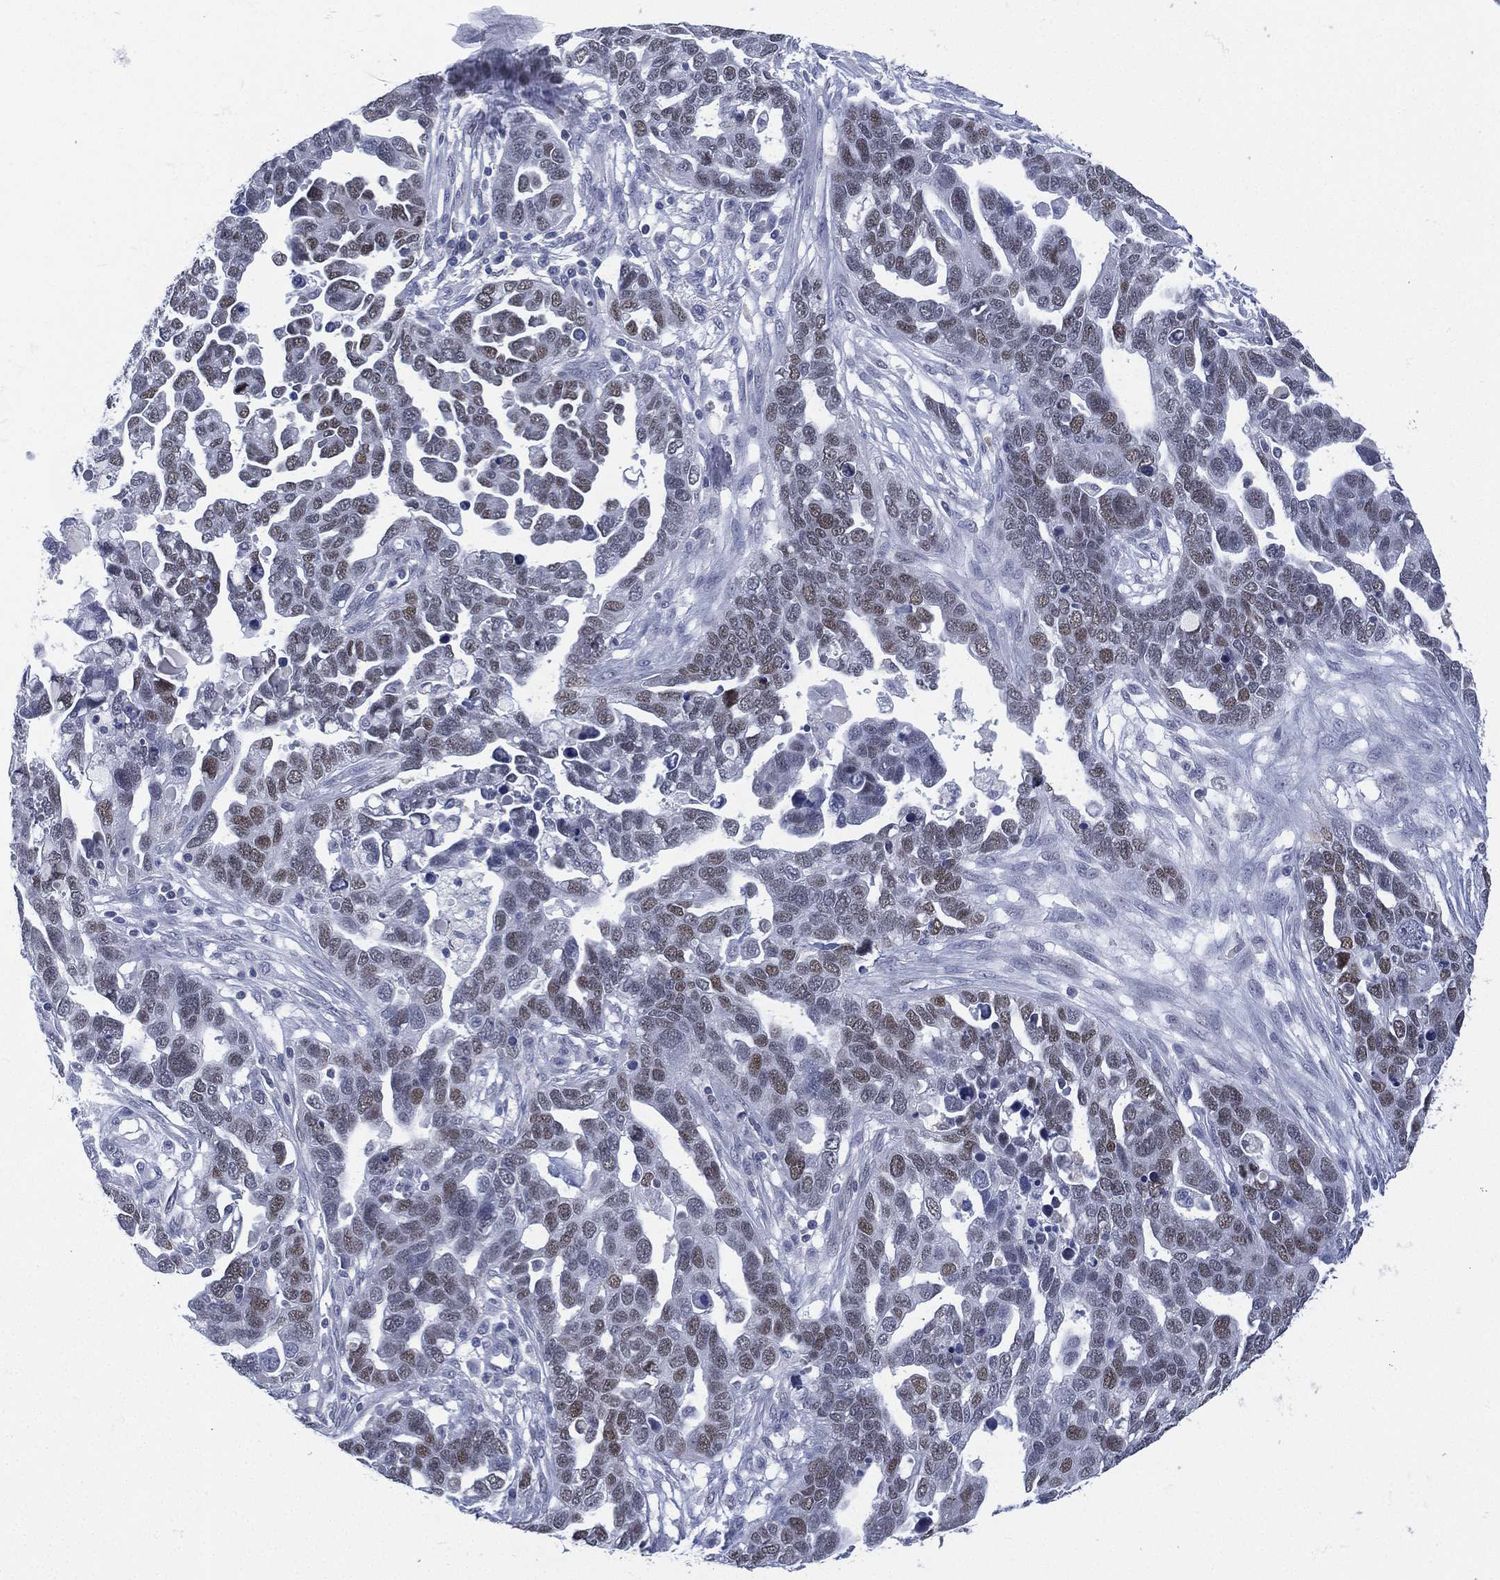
{"staining": {"intensity": "weak", "quantity": "25%-75%", "location": "nuclear"}, "tissue": "ovarian cancer", "cell_type": "Tumor cells", "image_type": "cancer", "snomed": [{"axis": "morphology", "description": "Cystadenocarcinoma, serous, NOS"}, {"axis": "topography", "description": "Ovary"}], "caption": "Ovarian cancer stained for a protein exhibits weak nuclear positivity in tumor cells.", "gene": "ZNF711", "patient": {"sex": "female", "age": 54}}